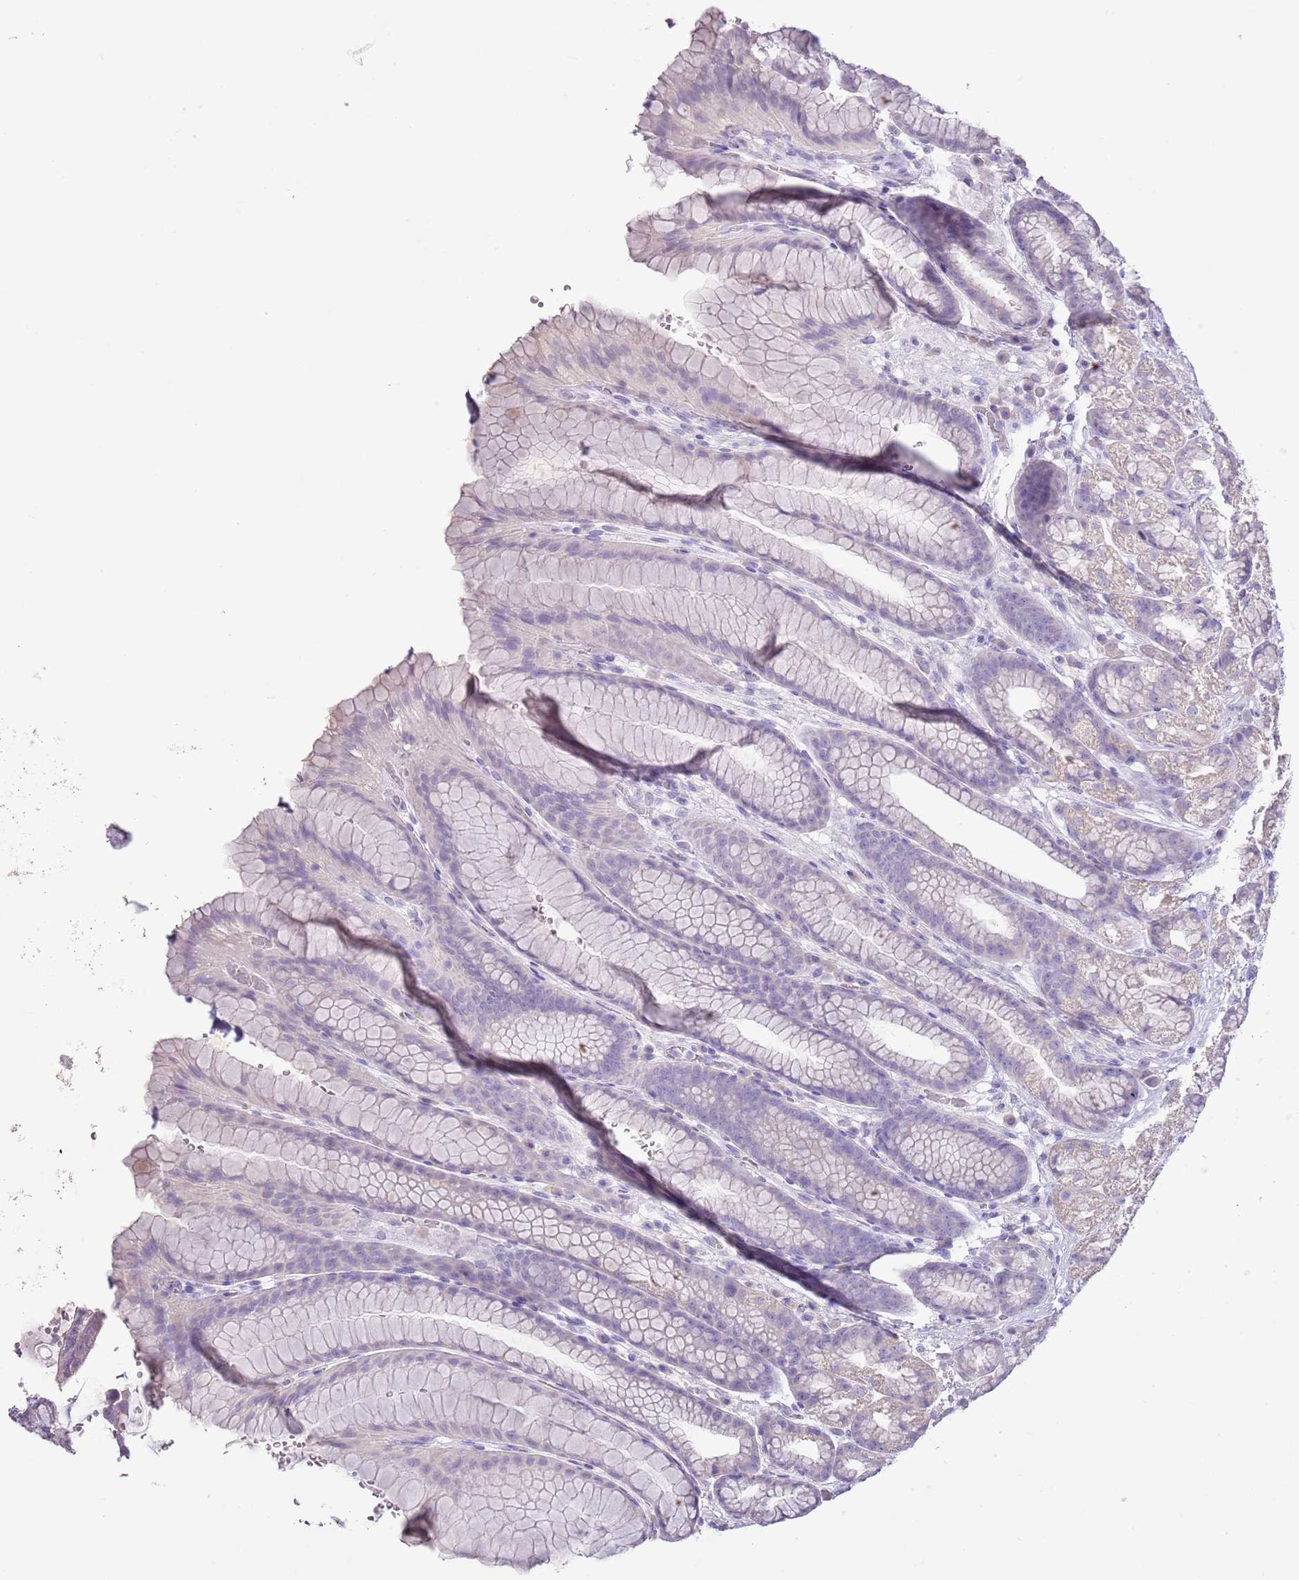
{"staining": {"intensity": "negative", "quantity": "none", "location": "none"}, "tissue": "stomach", "cell_type": "Glandular cells", "image_type": "normal", "snomed": [{"axis": "morphology", "description": "Normal tissue, NOS"}, {"axis": "morphology", "description": "Adenocarcinoma, NOS"}, {"axis": "topography", "description": "Stomach"}], "caption": "Immunohistochemical staining of unremarkable human stomach reveals no significant staining in glandular cells.", "gene": "BLOC1S2", "patient": {"sex": "male", "age": 57}}